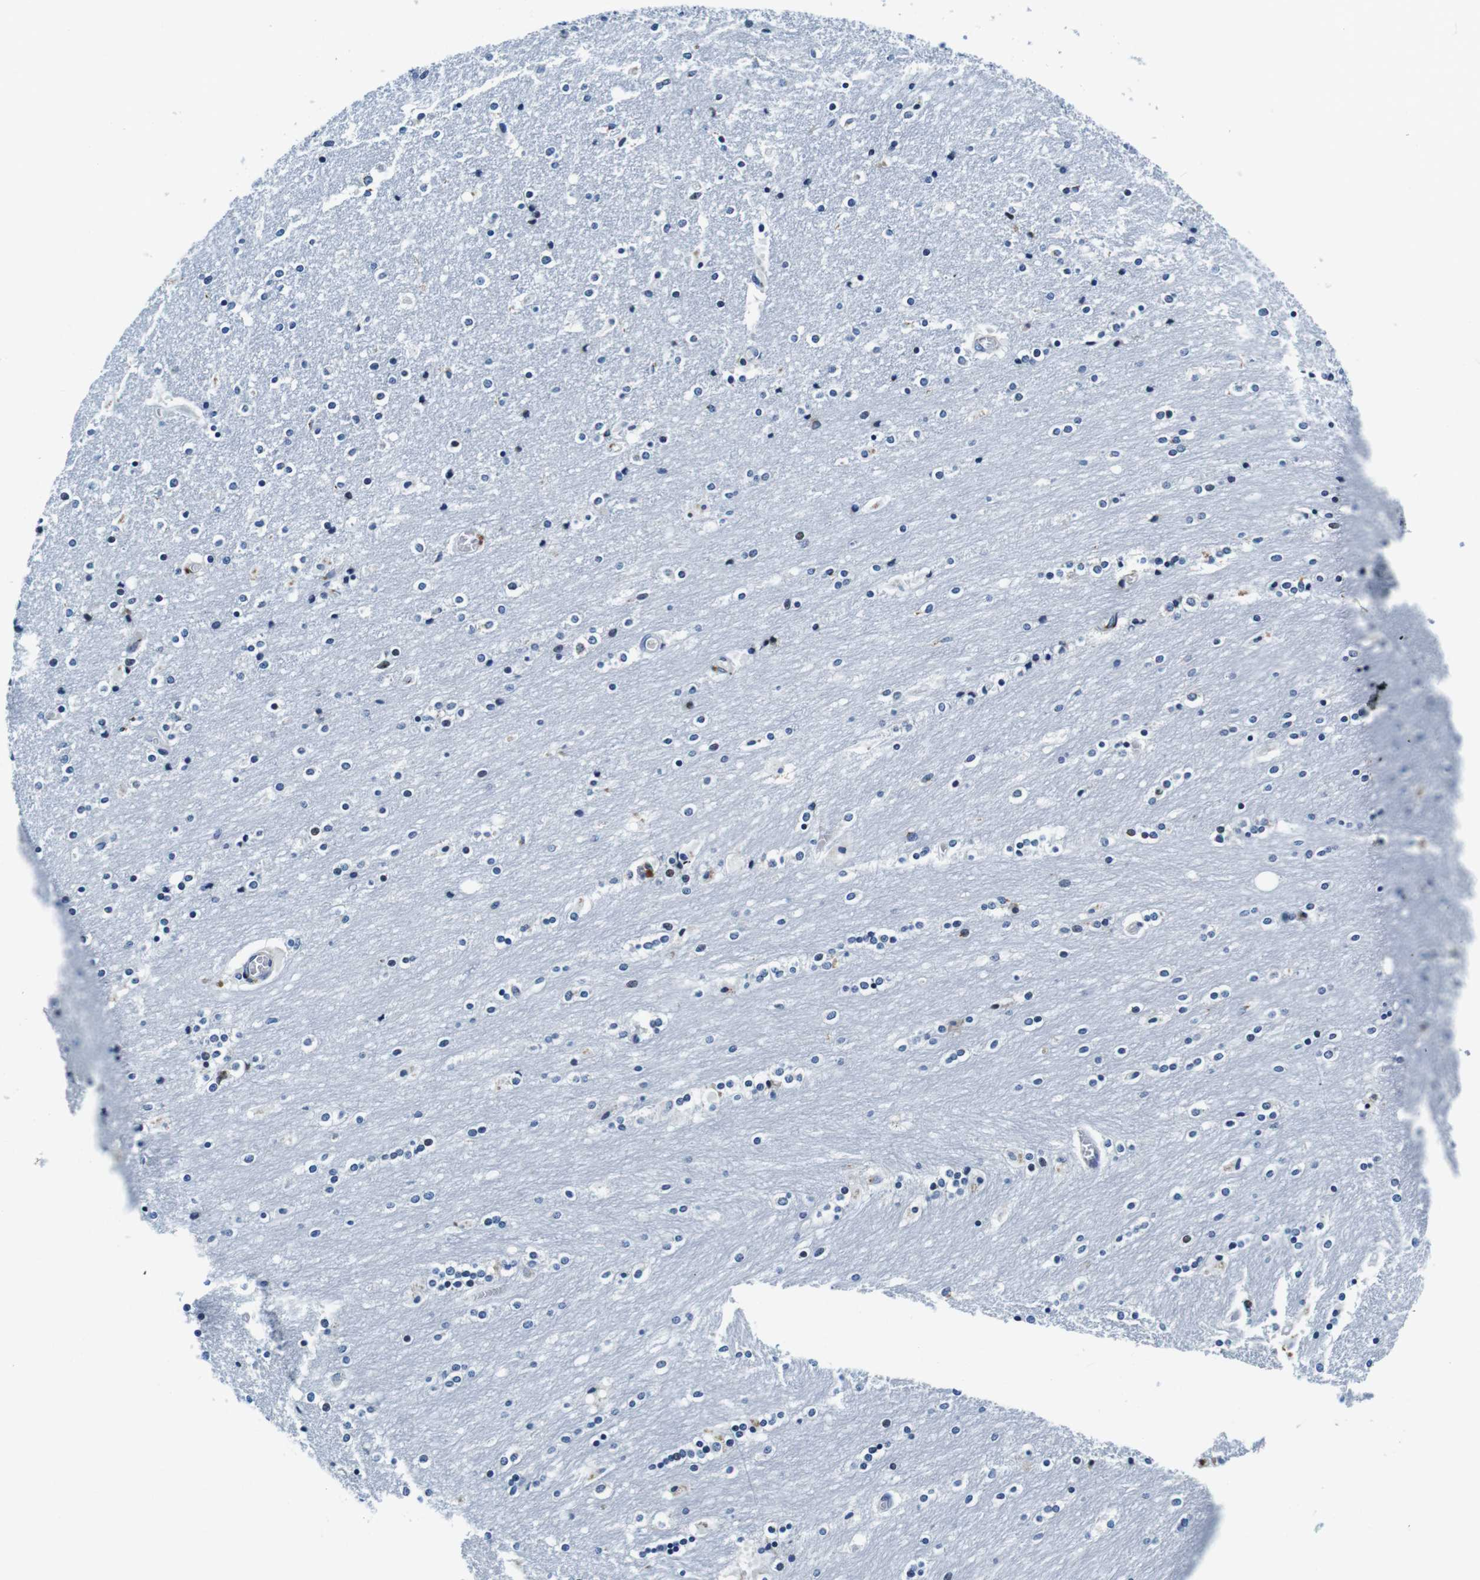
{"staining": {"intensity": "negative", "quantity": "none", "location": "none"}, "tissue": "caudate", "cell_type": "Glial cells", "image_type": "normal", "snomed": [{"axis": "morphology", "description": "Normal tissue, NOS"}, {"axis": "topography", "description": "Lateral ventricle wall"}], "caption": "This is an immunohistochemistry (IHC) image of normal human caudate. There is no positivity in glial cells.", "gene": "FAR2", "patient": {"sex": "female", "age": 54}}